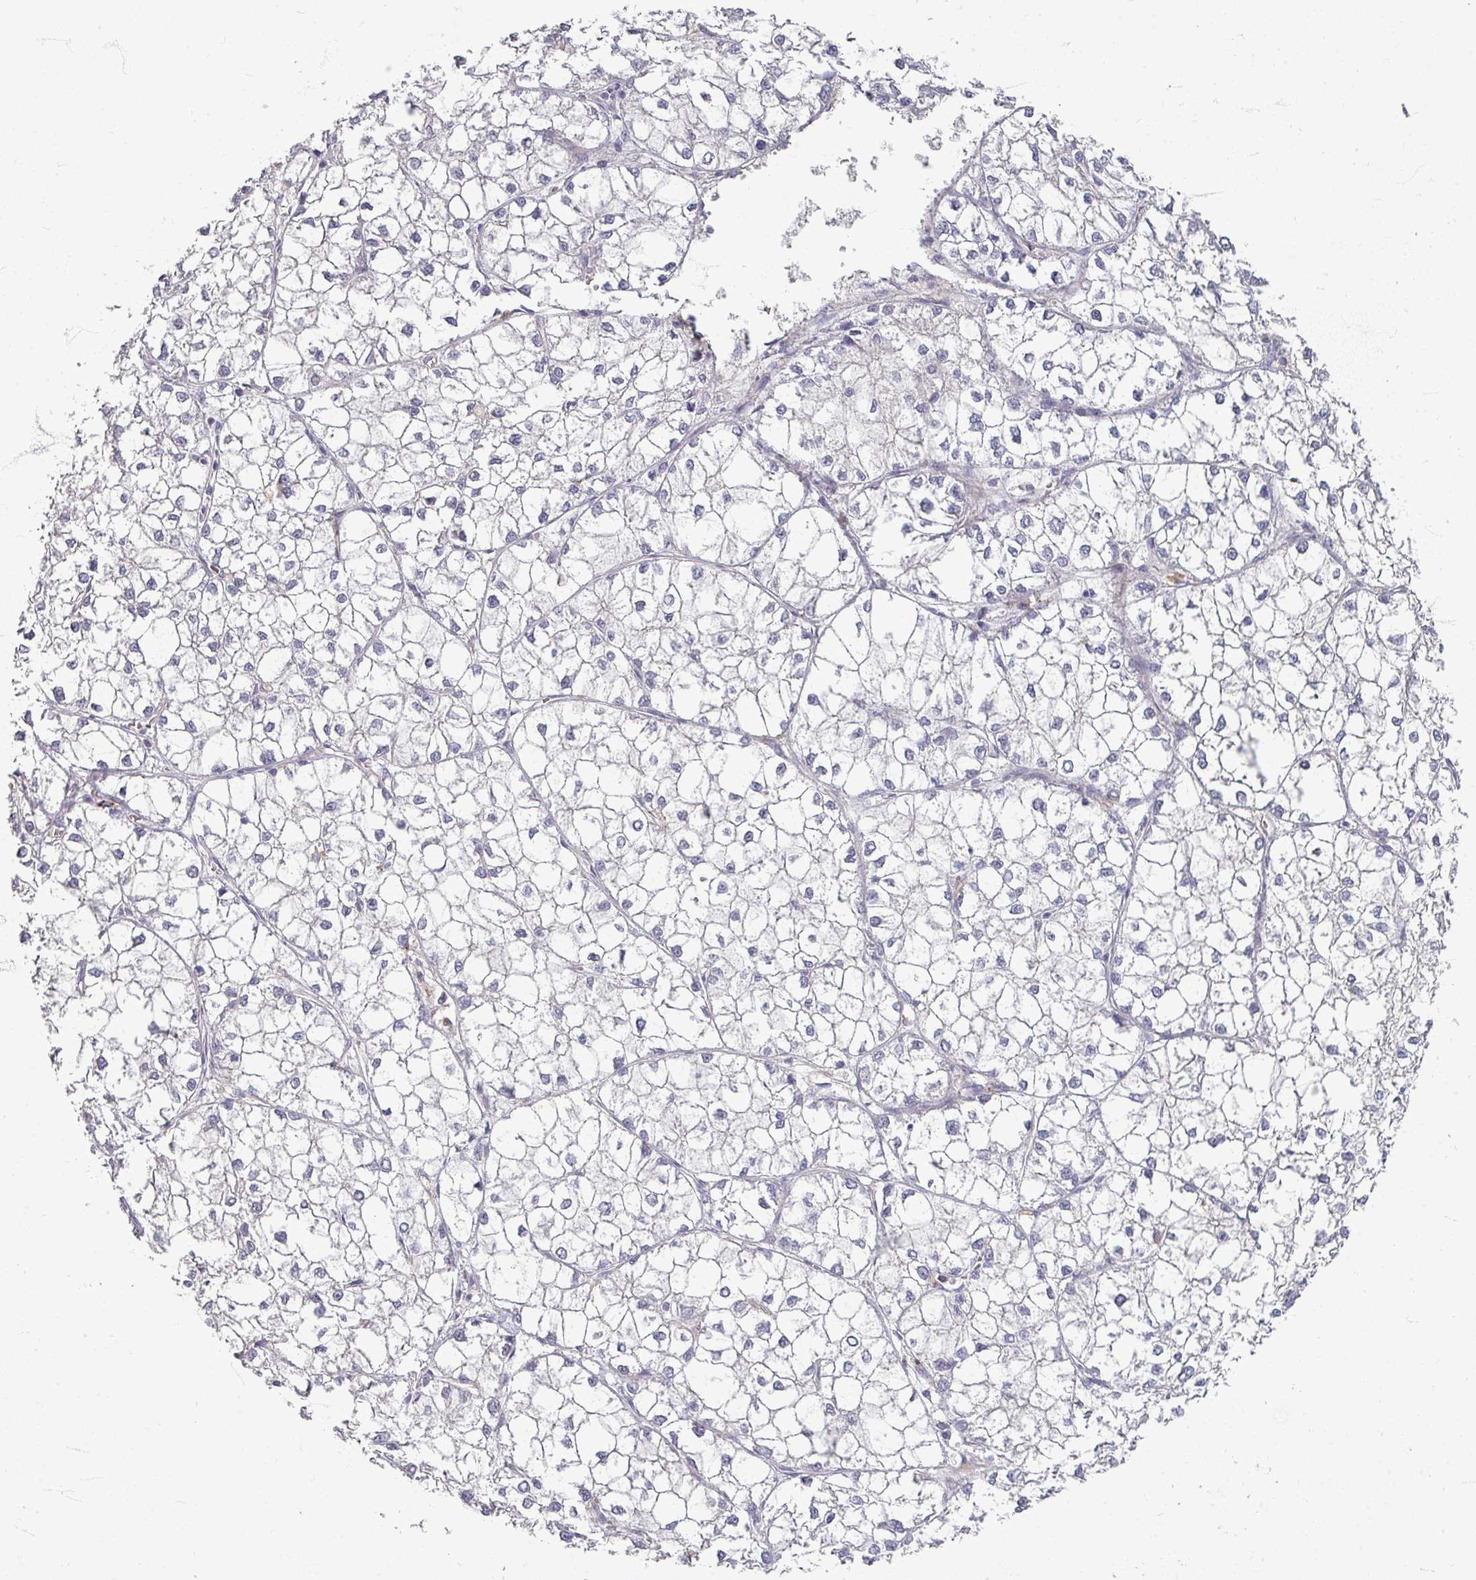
{"staining": {"intensity": "negative", "quantity": "none", "location": "none"}, "tissue": "liver cancer", "cell_type": "Tumor cells", "image_type": "cancer", "snomed": [{"axis": "morphology", "description": "Carcinoma, Hepatocellular, NOS"}, {"axis": "topography", "description": "Liver"}], "caption": "The image displays no staining of tumor cells in liver cancer. (DAB (3,3'-diaminobenzidine) IHC visualized using brightfield microscopy, high magnification).", "gene": "ZNF878", "patient": {"sex": "female", "age": 43}}